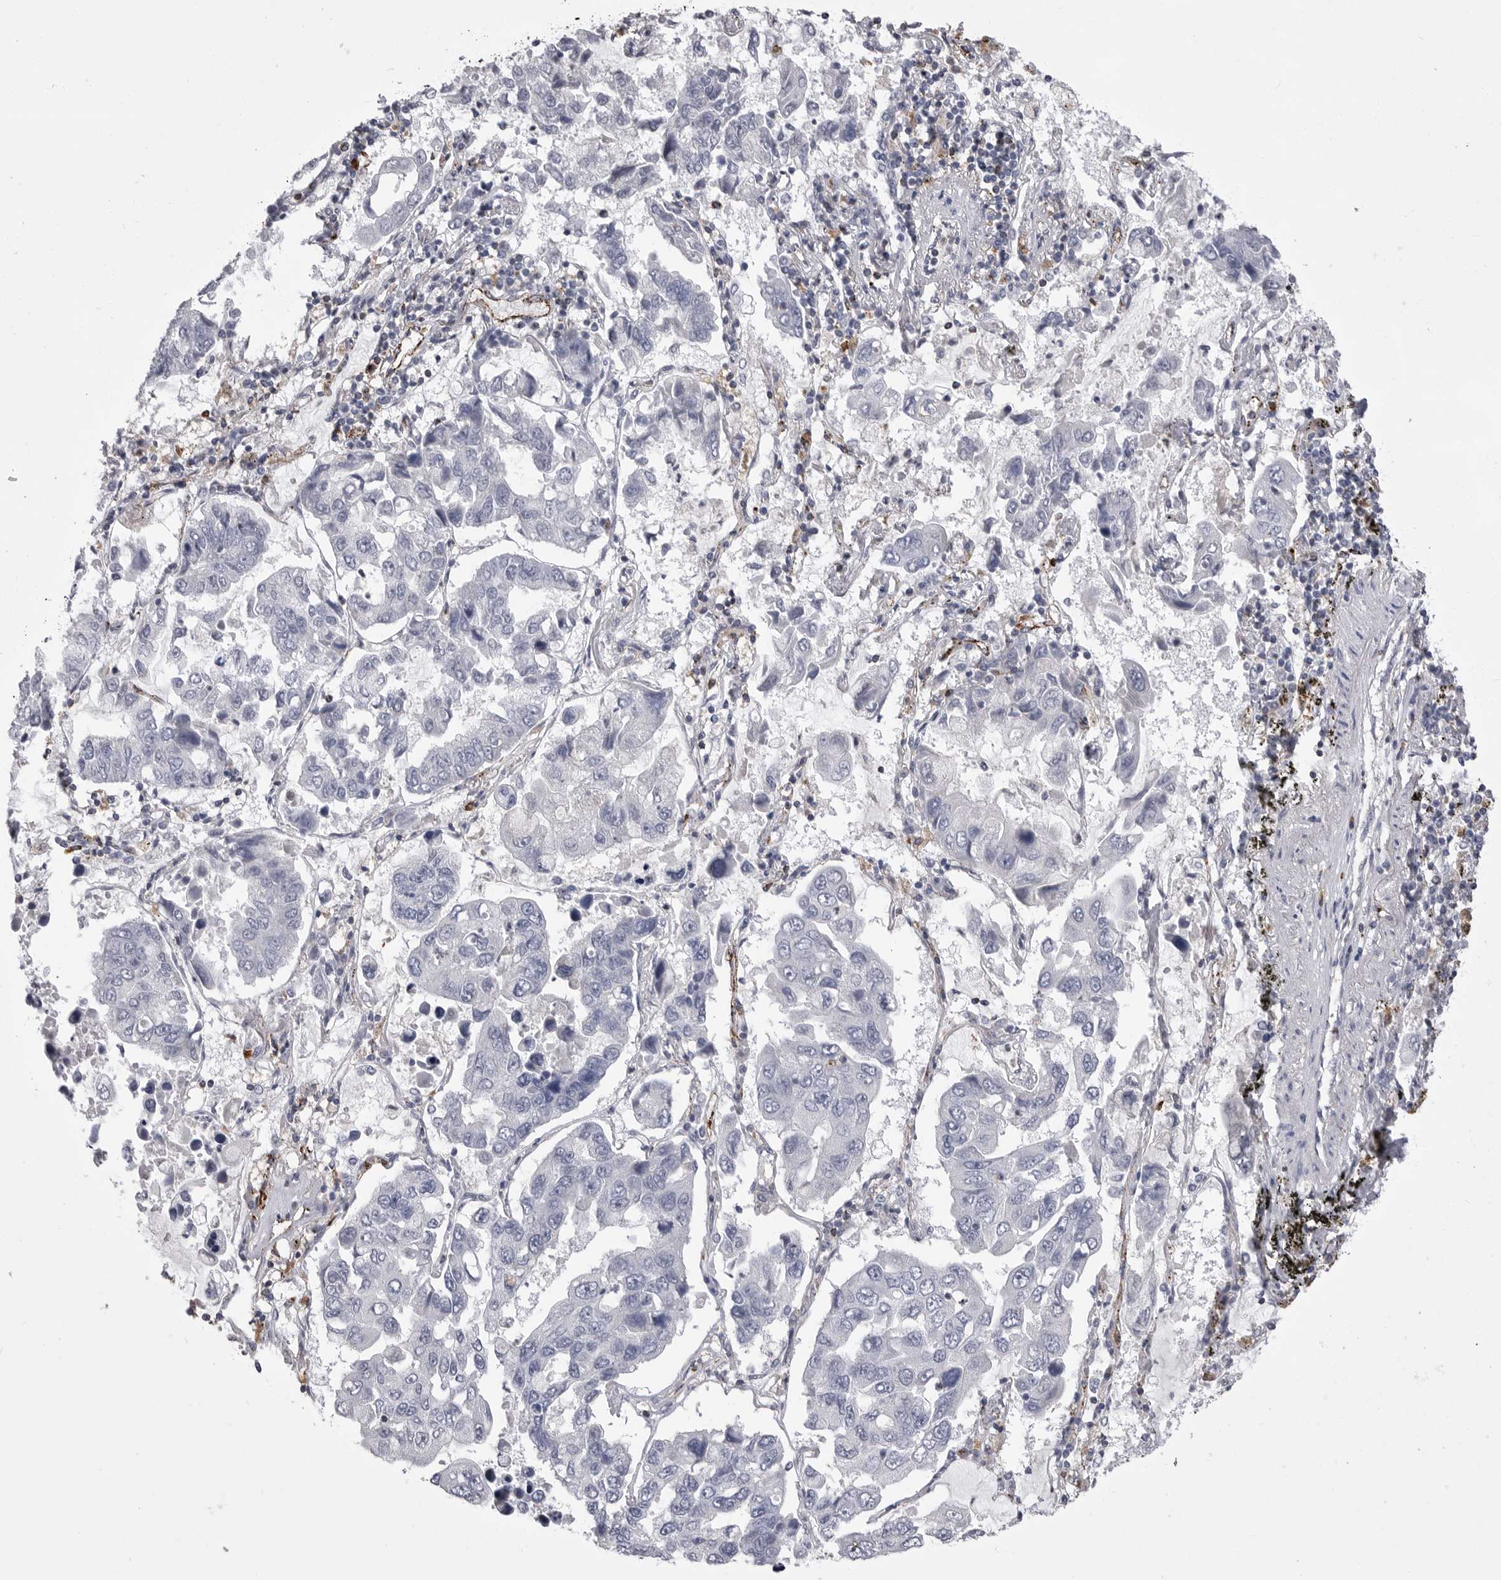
{"staining": {"intensity": "negative", "quantity": "none", "location": "none"}, "tissue": "lung cancer", "cell_type": "Tumor cells", "image_type": "cancer", "snomed": [{"axis": "morphology", "description": "Adenocarcinoma, NOS"}, {"axis": "topography", "description": "Lung"}], "caption": "An image of human lung cancer (adenocarcinoma) is negative for staining in tumor cells.", "gene": "PSPN", "patient": {"sex": "male", "age": 64}}